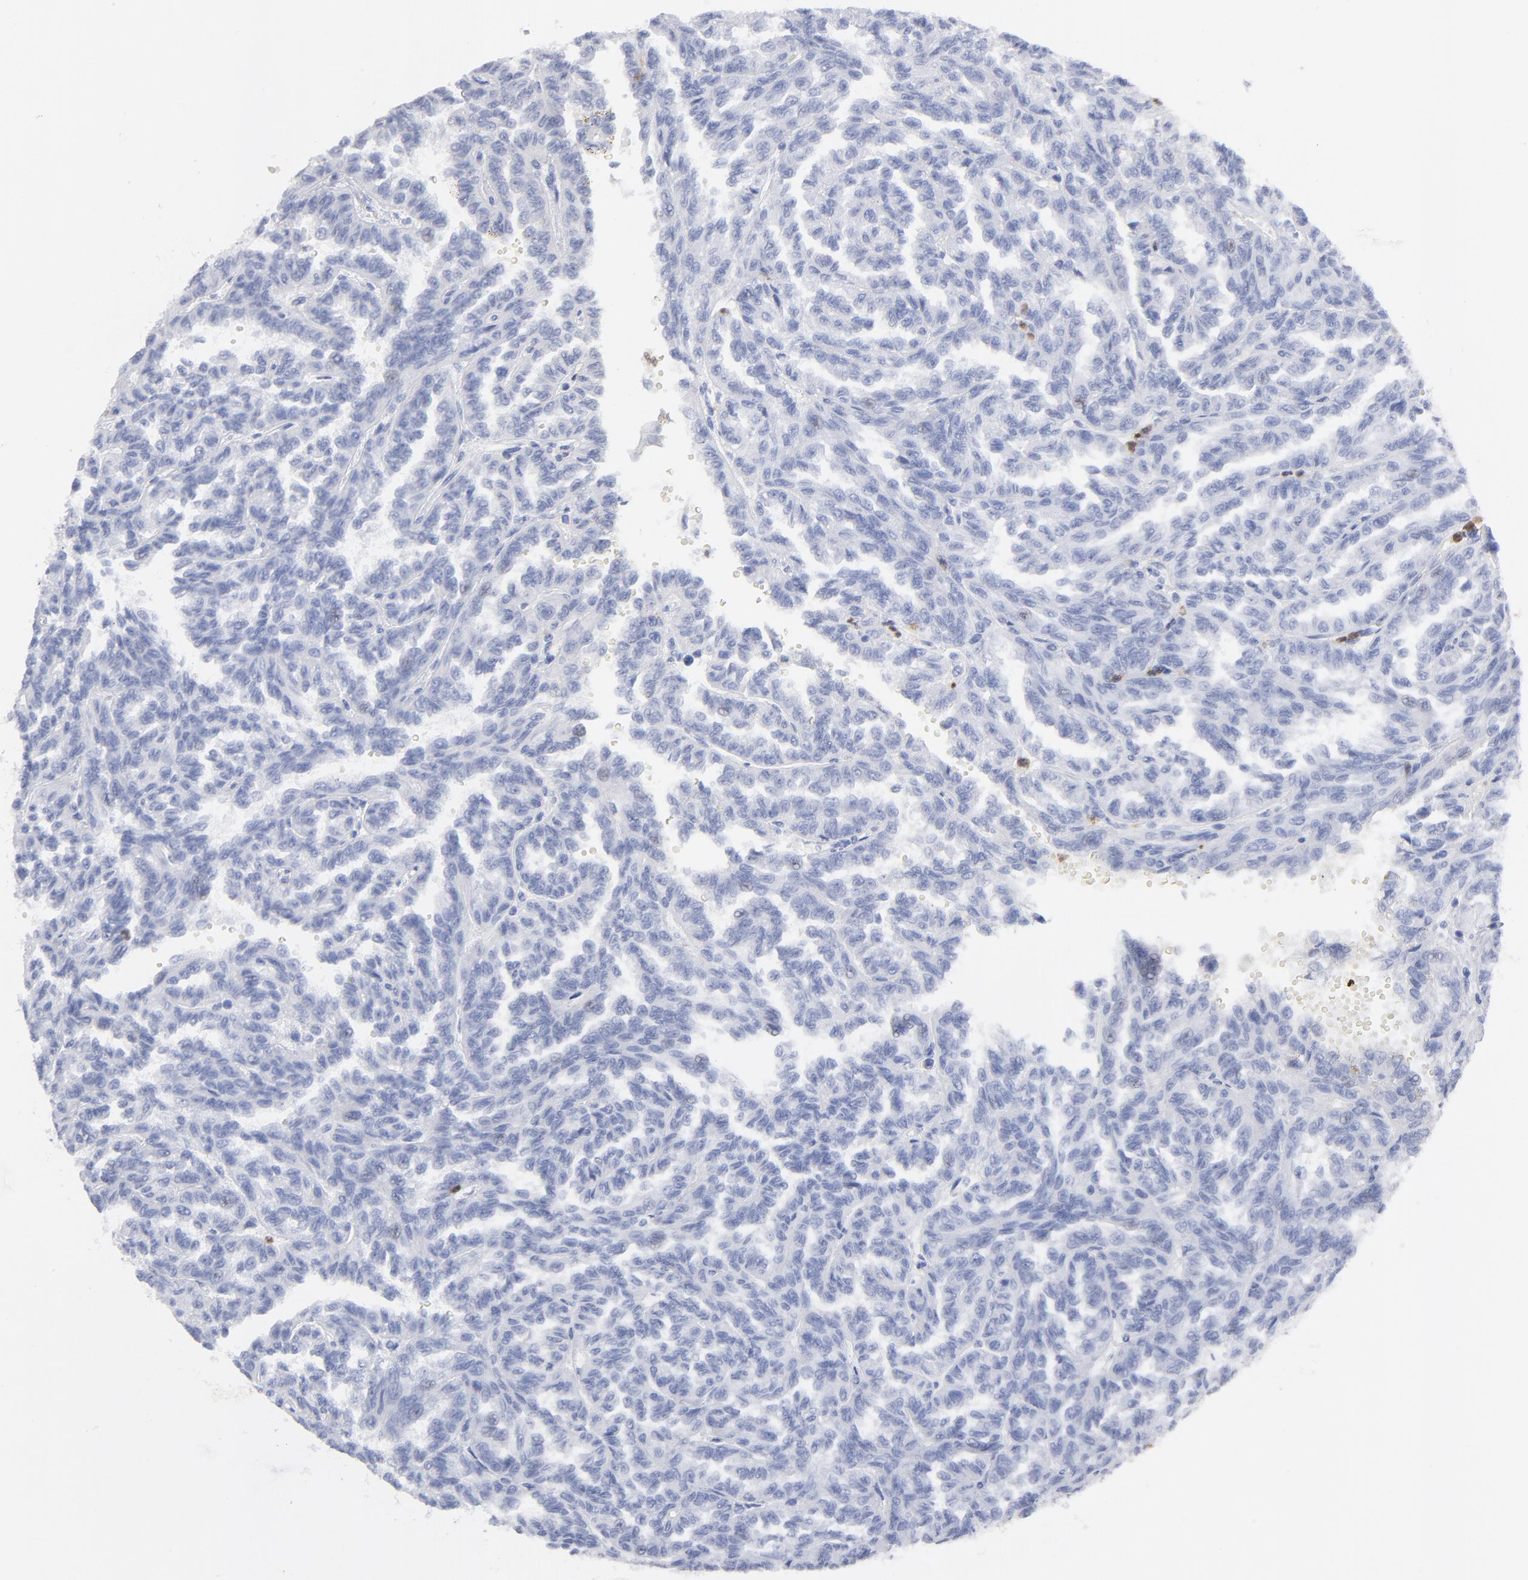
{"staining": {"intensity": "negative", "quantity": "none", "location": "none"}, "tissue": "renal cancer", "cell_type": "Tumor cells", "image_type": "cancer", "snomed": [{"axis": "morphology", "description": "Inflammation, NOS"}, {"axis": "morphology", "description": "Adenocarcinoma, NOS"}, {"axis": "topography", "description": "Kidney"}], "caption": "This is an IHC photomicrograph of adenocarcinoma (renal). There is no expression in tumor cells.", "gene": "ARG1", "patient": {"sex": "male", "age": 68}}